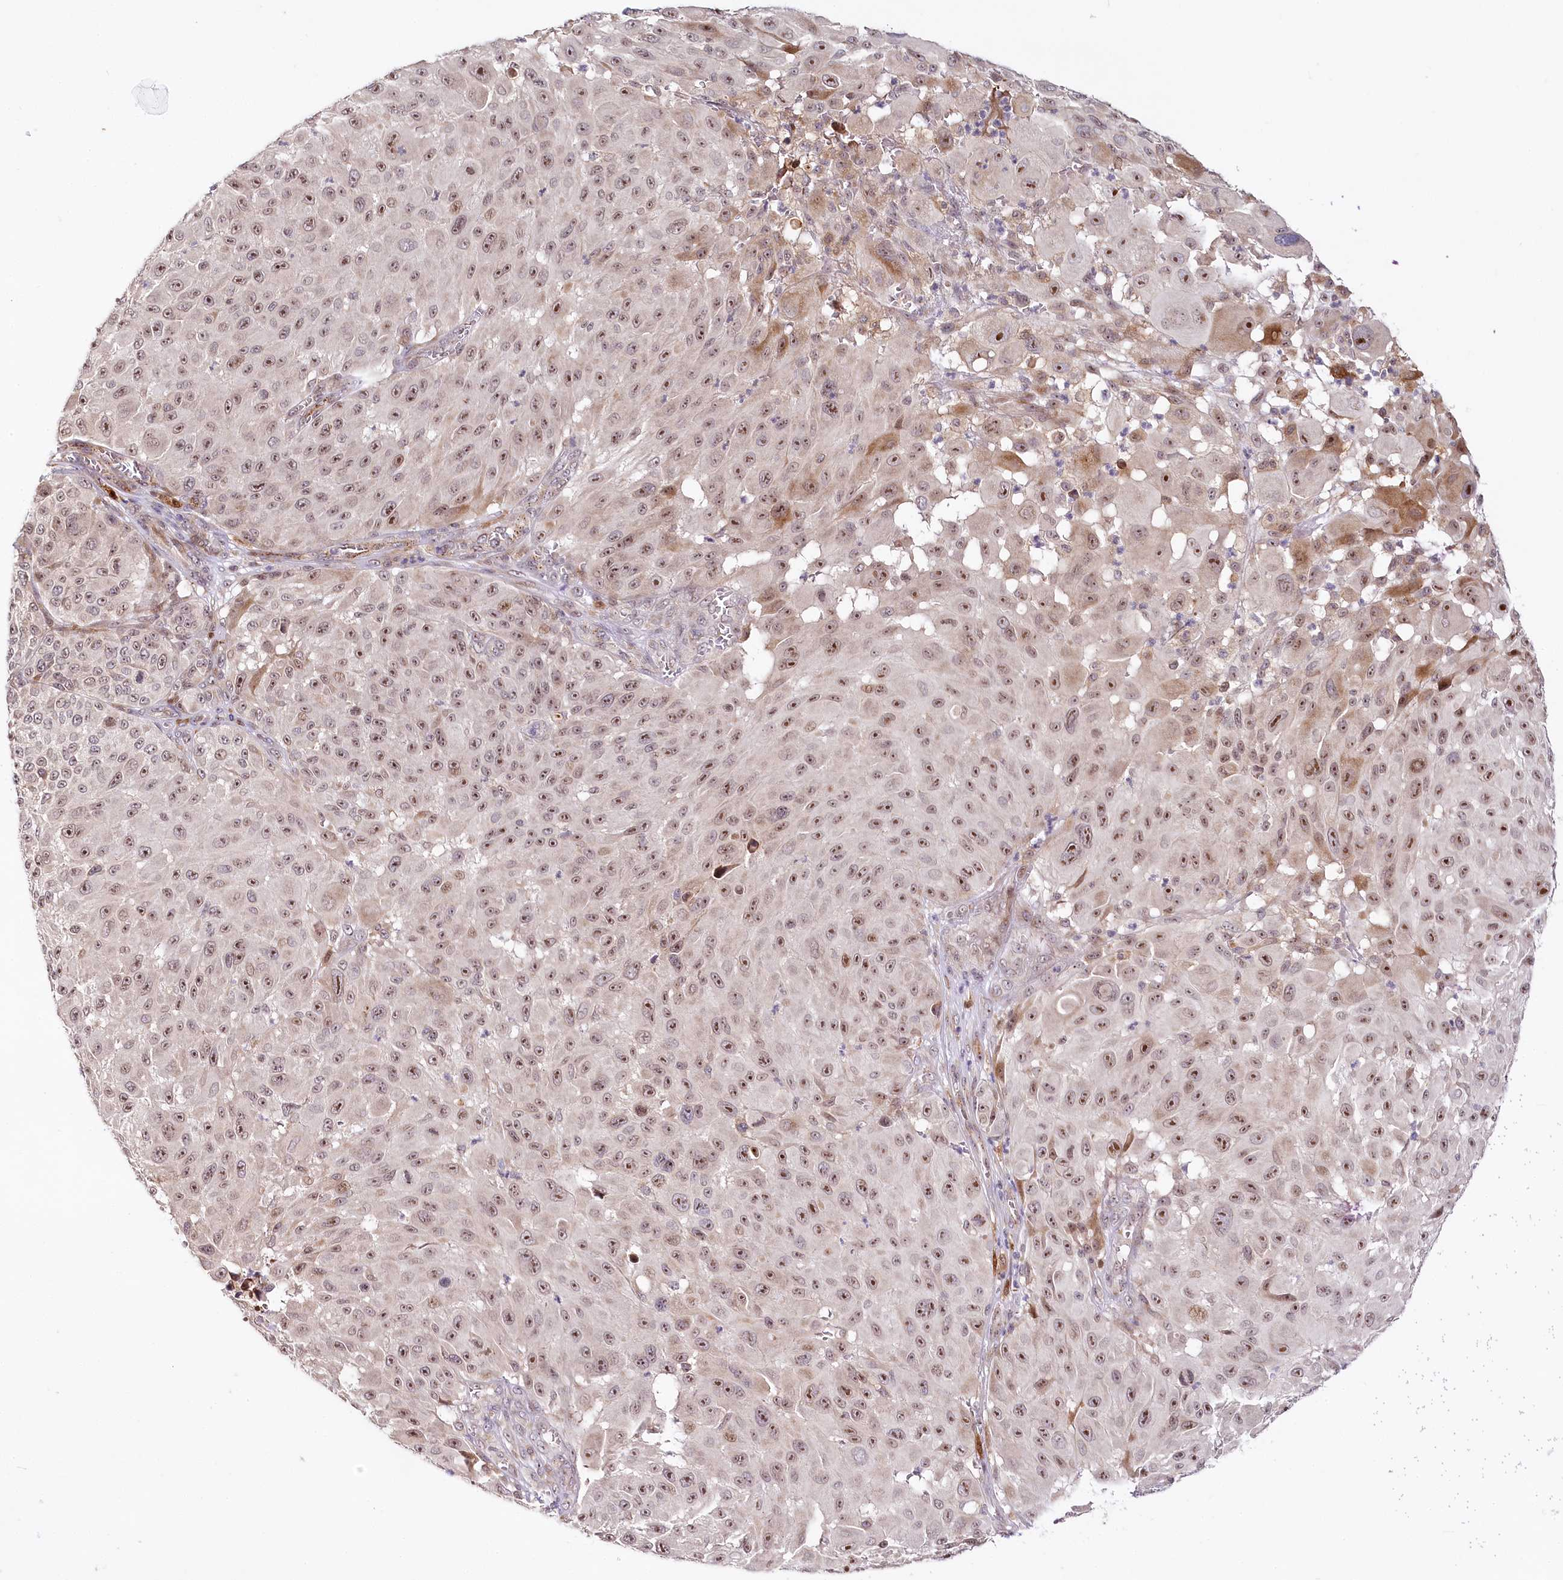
{"staining": {"intensity": "moderate", "quantity": ">75%", "location": "nuclear"}, "tissue": "melanoma", "cell_type": "Tumor cells", "image_type": "cancer", "snomed": [{"axis": "morphology", "description": "Malignant melanoma, NOS"}, {"axis": "topography", "description": "Skin"}], "caption": "A brown stain shows moderate nuclear expression of a protein in human malignant melanoma tumor cells.", "gene": "WDR36", "patient": {"sex": "male", "age": 83}}